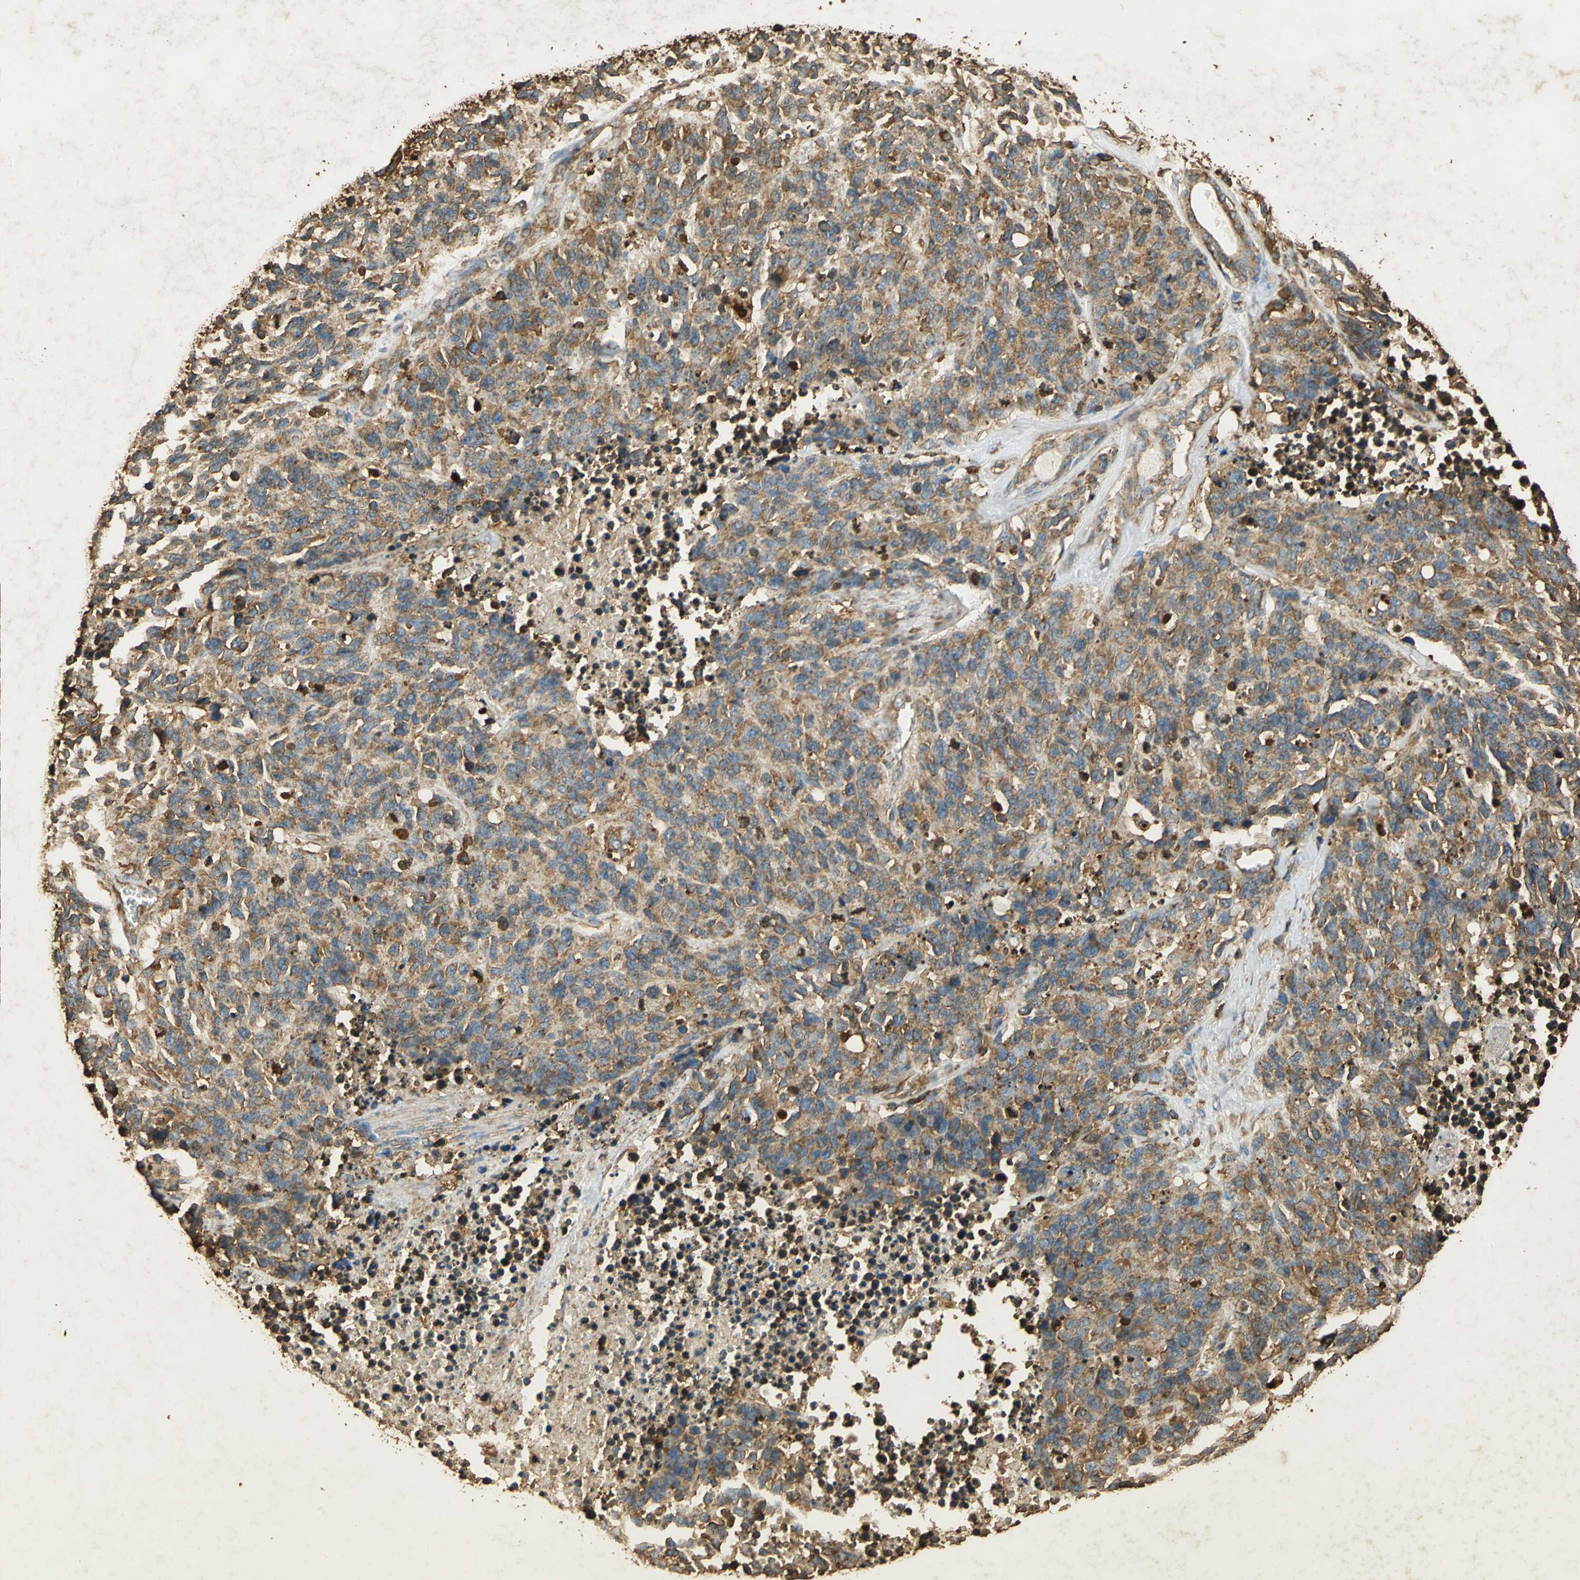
{"staining": {"intensity": "moderate", "quantity": ">75%", "location": "cytoplasmic/membranous"}, "tissue": "lung cancer", "cell_type": "Tumor cells", "image_type": "cancer", "snomed": [{"axis": "morphology", "description": "Neoplasm, malignant, NOS"}, {"axis": "topography", "description": "Lung"}], "caption": "Approximately >75% of tumor cells in human lung cancer exhibit moderate cytoplasmic/membranous protein expression as visualized by brown immunohistochemical staining.", "gene": "HSP90B1", "patient": {"sex": "female", "age": 58}}